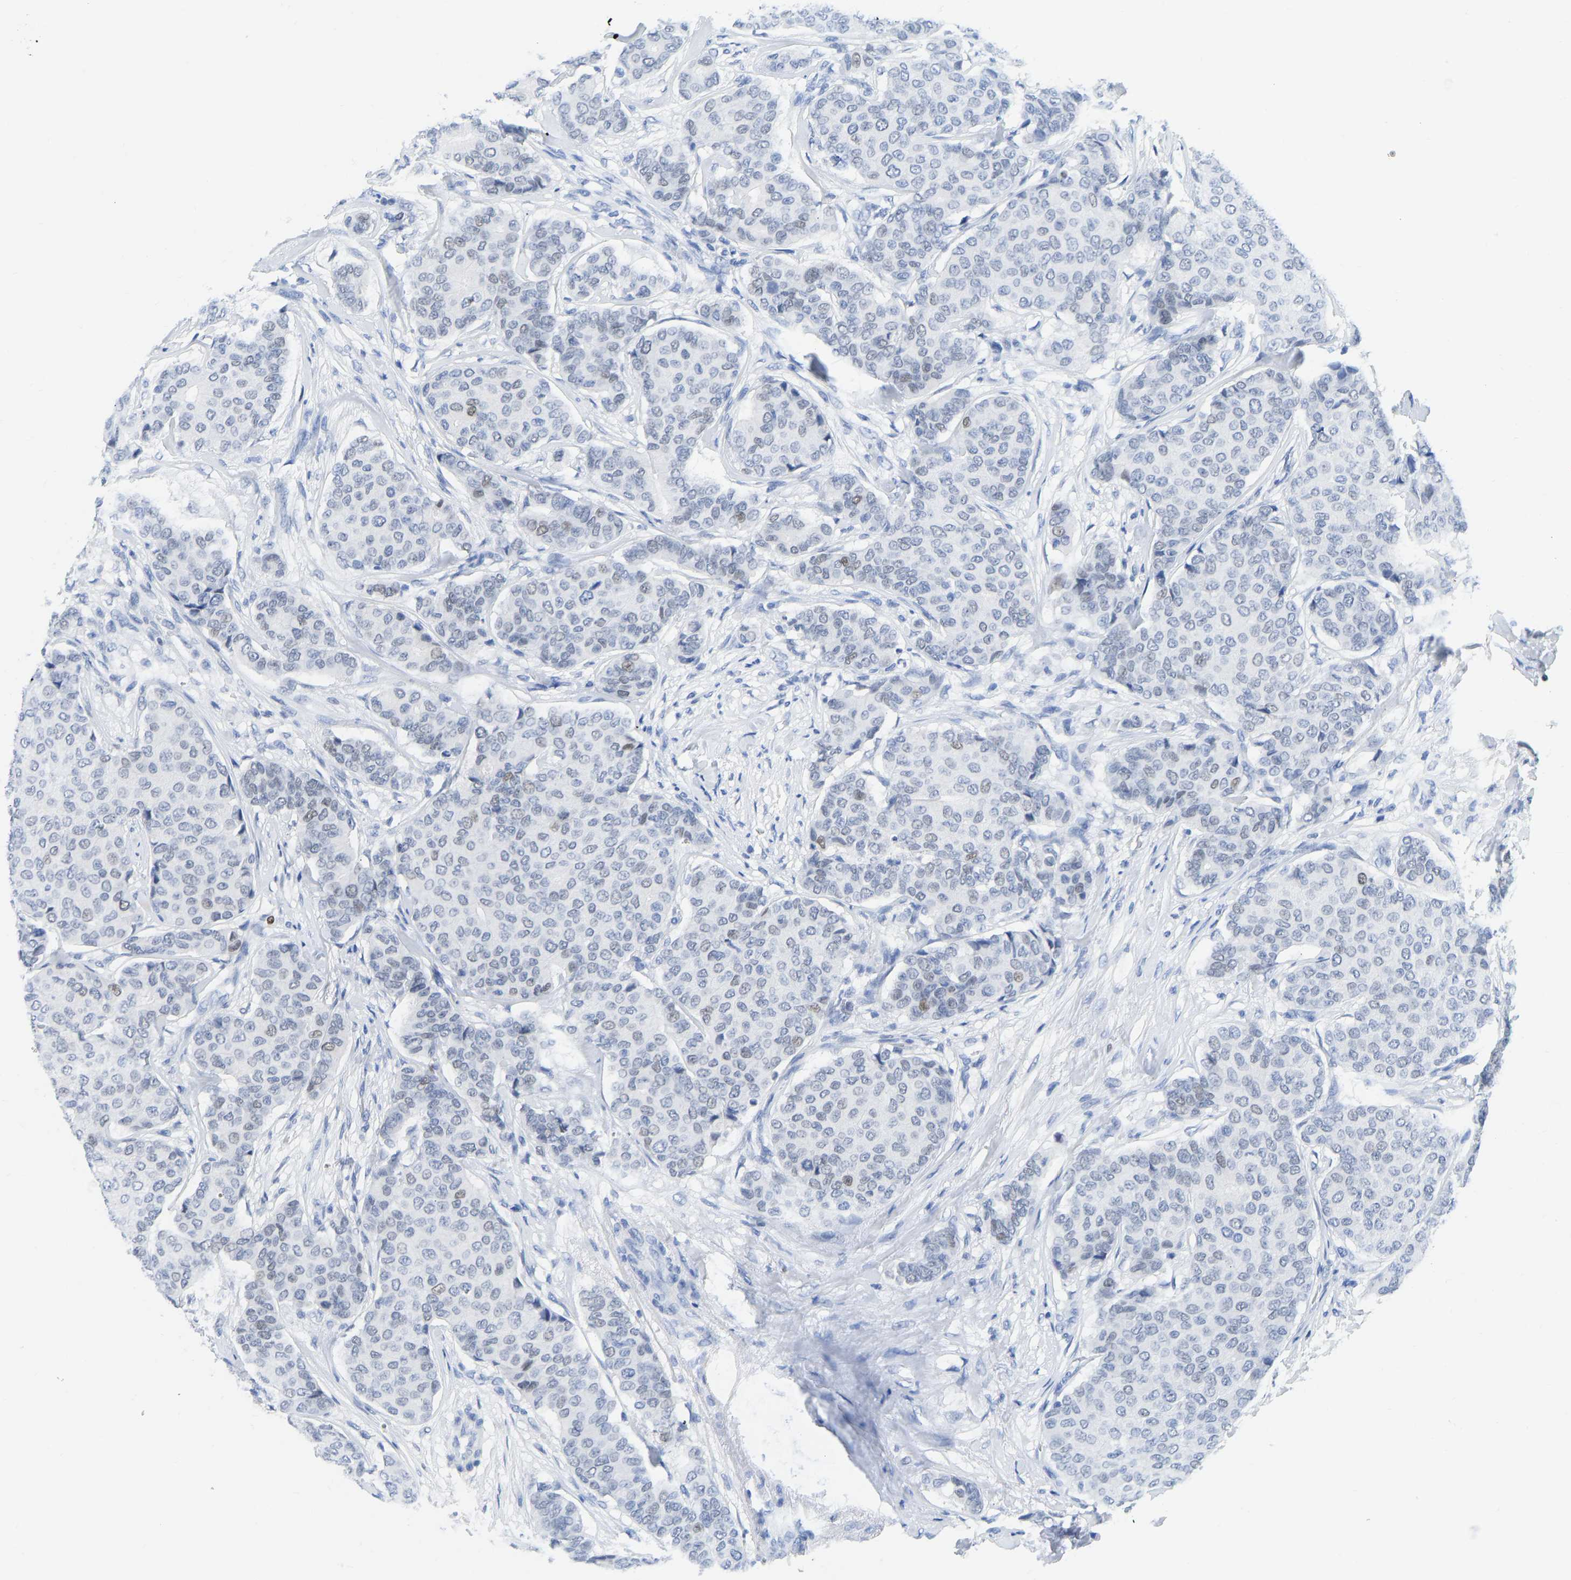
{"staining": {"intensity": "negative", "quantity": "none", "location": "none"}, "tissue": "breast cancer", "cell_type": "Tumor cells", "image_type": "cancer", "snomed": [{"axis": "morphology", "description": "Duct carcinoma"}, {"axis": "topography", "description": "Breast"}], "caption": "This is a histopathology image of immunohistochemistry staining of breast cancer, which shows no staining in tumor cells.", "gene": "TCF7", "patient": {"sex": "female", "age": 75}}